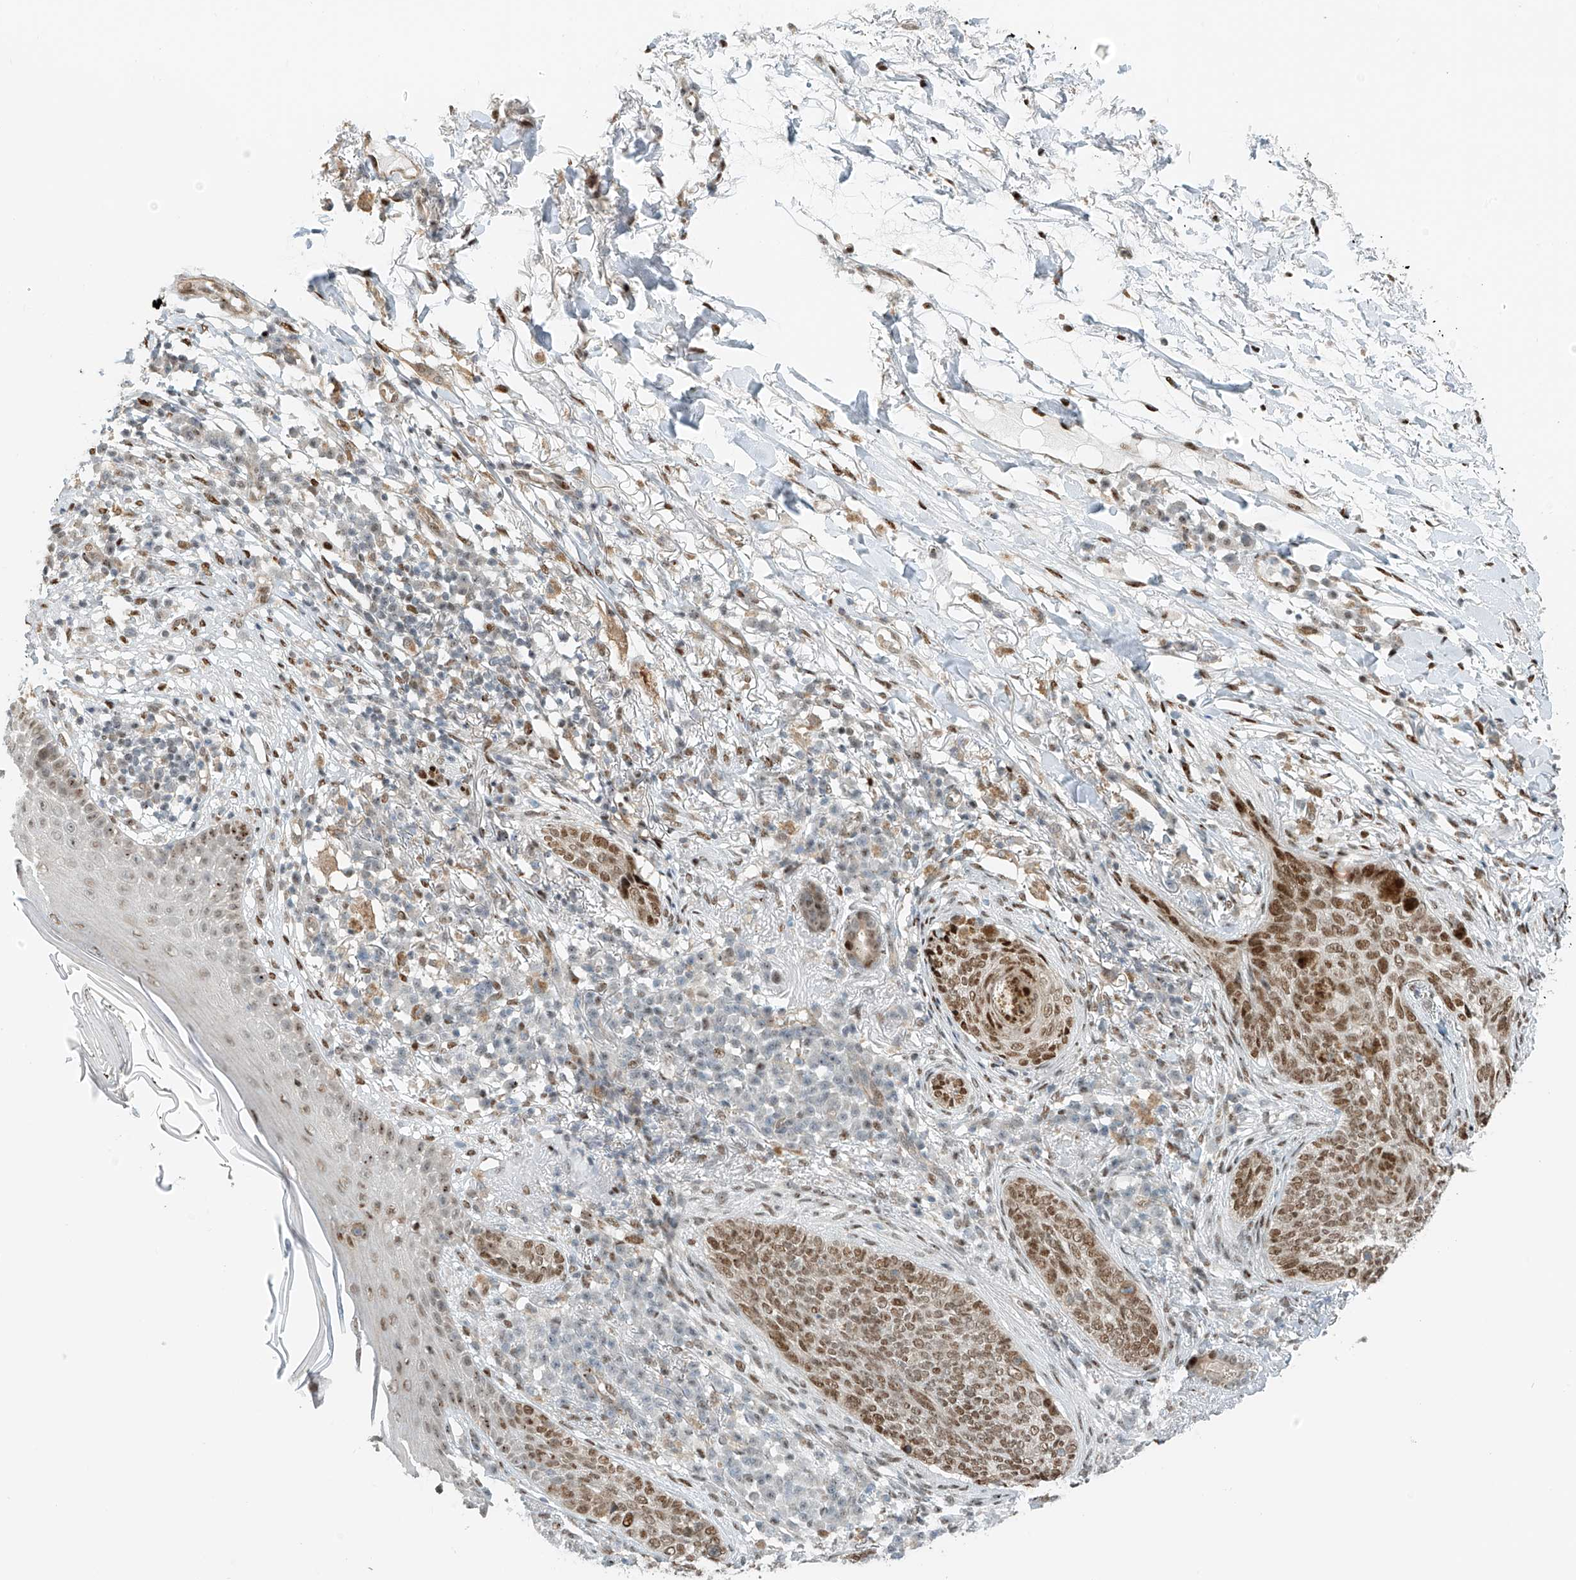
{"staining": {"intensity": "moderate", "quantity": ">75%", "location": "nuclear"}, "tissue": "skin cancer", "cell_type": "Tumor cells", "image_type": "cancer", "snomed": [{"axis": "morphology", "description": "Basal cell carcinoma"}, {"axis": "topography", "description": "Skin"}], "caption": "Skin cancer (basal cell carcinoma) stained with immunohistochemistry (IHC) demonstrates moderate nuclear expression in approximately >75% of tumor cells.", "gene": "ZNF514", "patient": {"sex": "male", "age": 85}}